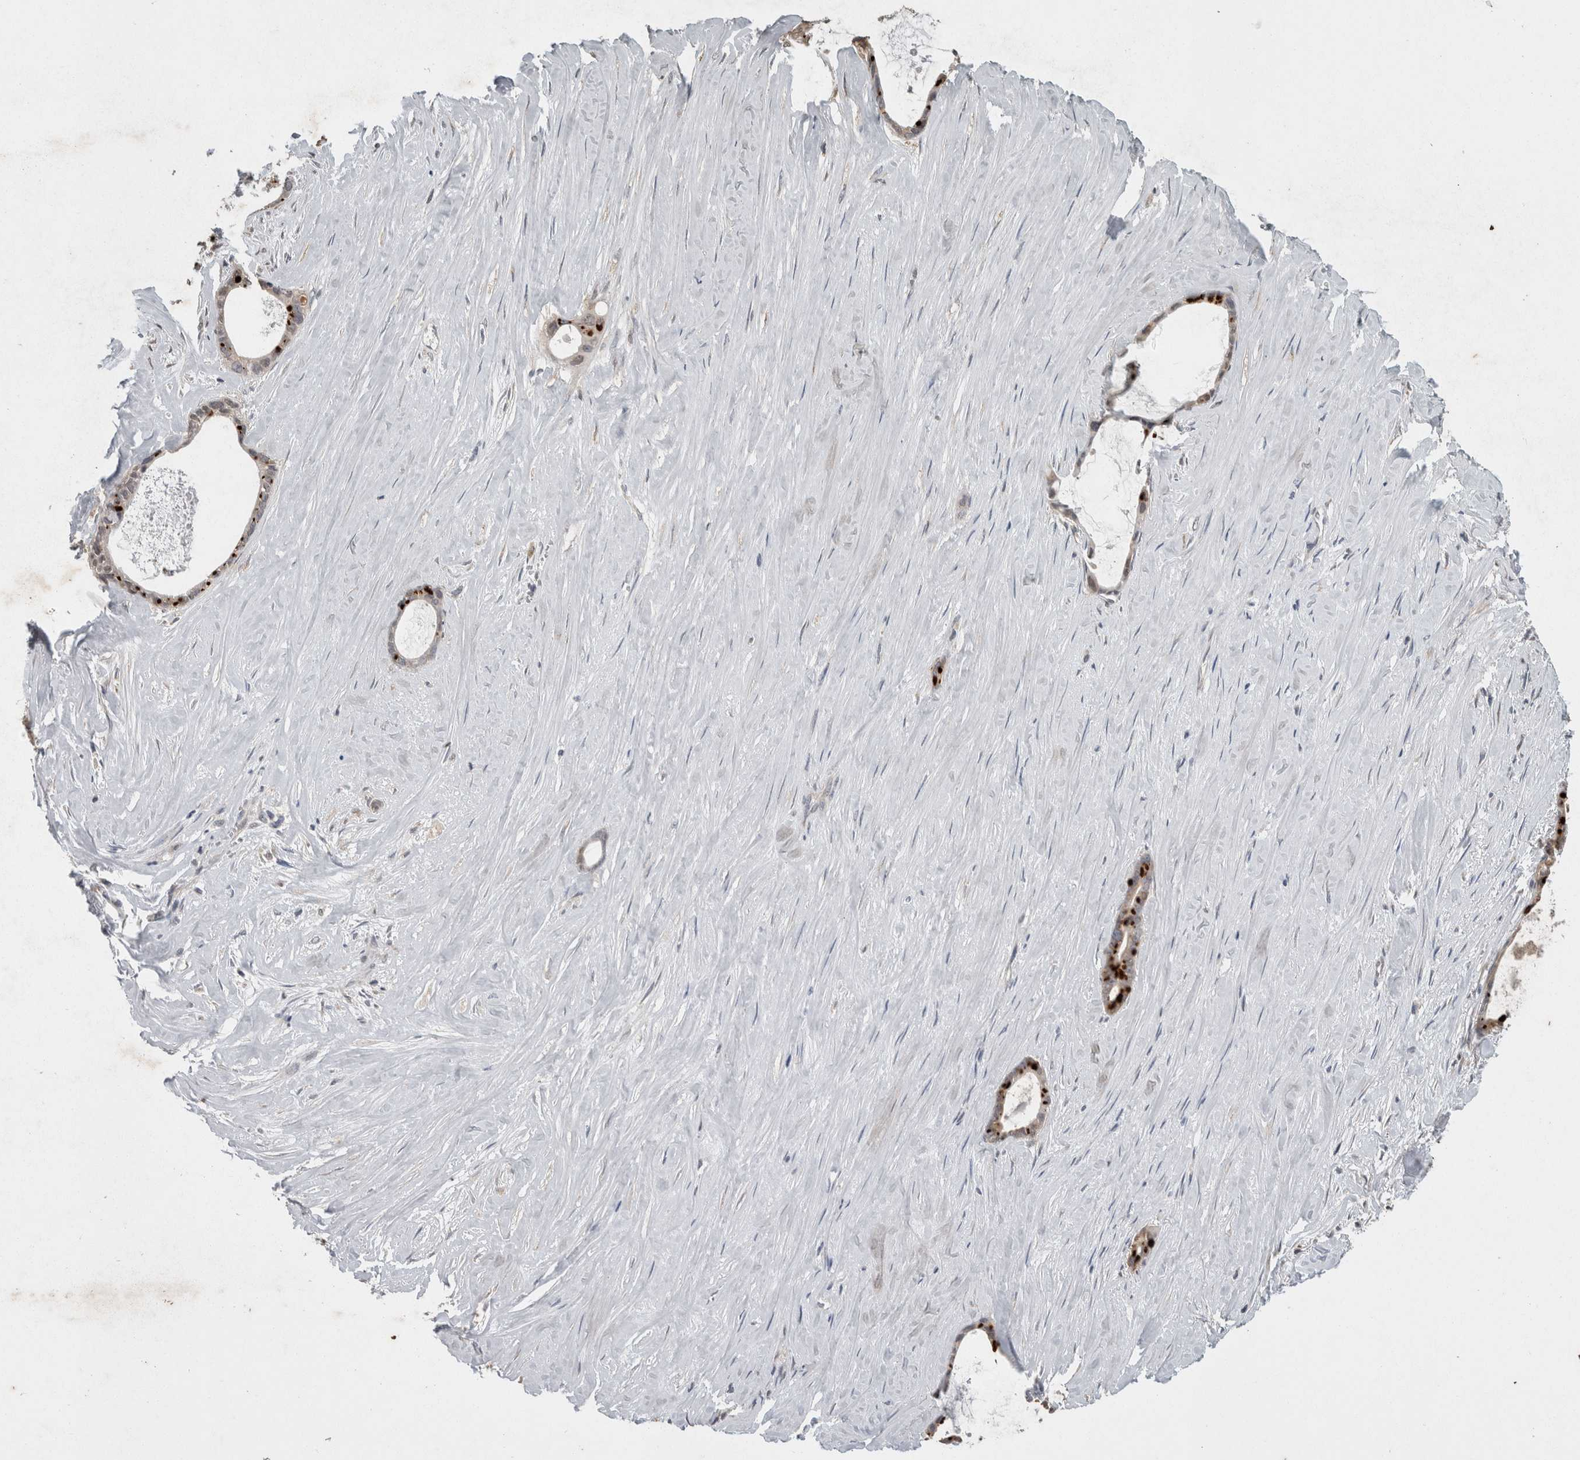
{"staining": {"intensity": "strong", "quantity": ">75%", "location": "cytoplasmic/membranous"}, "tissue": "liver cancer", "cell_type": "Tumor cells", "image_type": "cancer", "snomed": [{"axis": "morphology", "description": "Cholangiocarcinoma"}, {"axis": "topography", "description": "Liver"}], "caption": "Strong cytoplasmic/membranous staining for a protein is present in approximately >75% of tumor cells of liver cancer (cholangiocarcinoma) using immunohistochemistry (IHC).", "gene": "ADGRL3", "patient": {"sex": "female", "age": 55}}